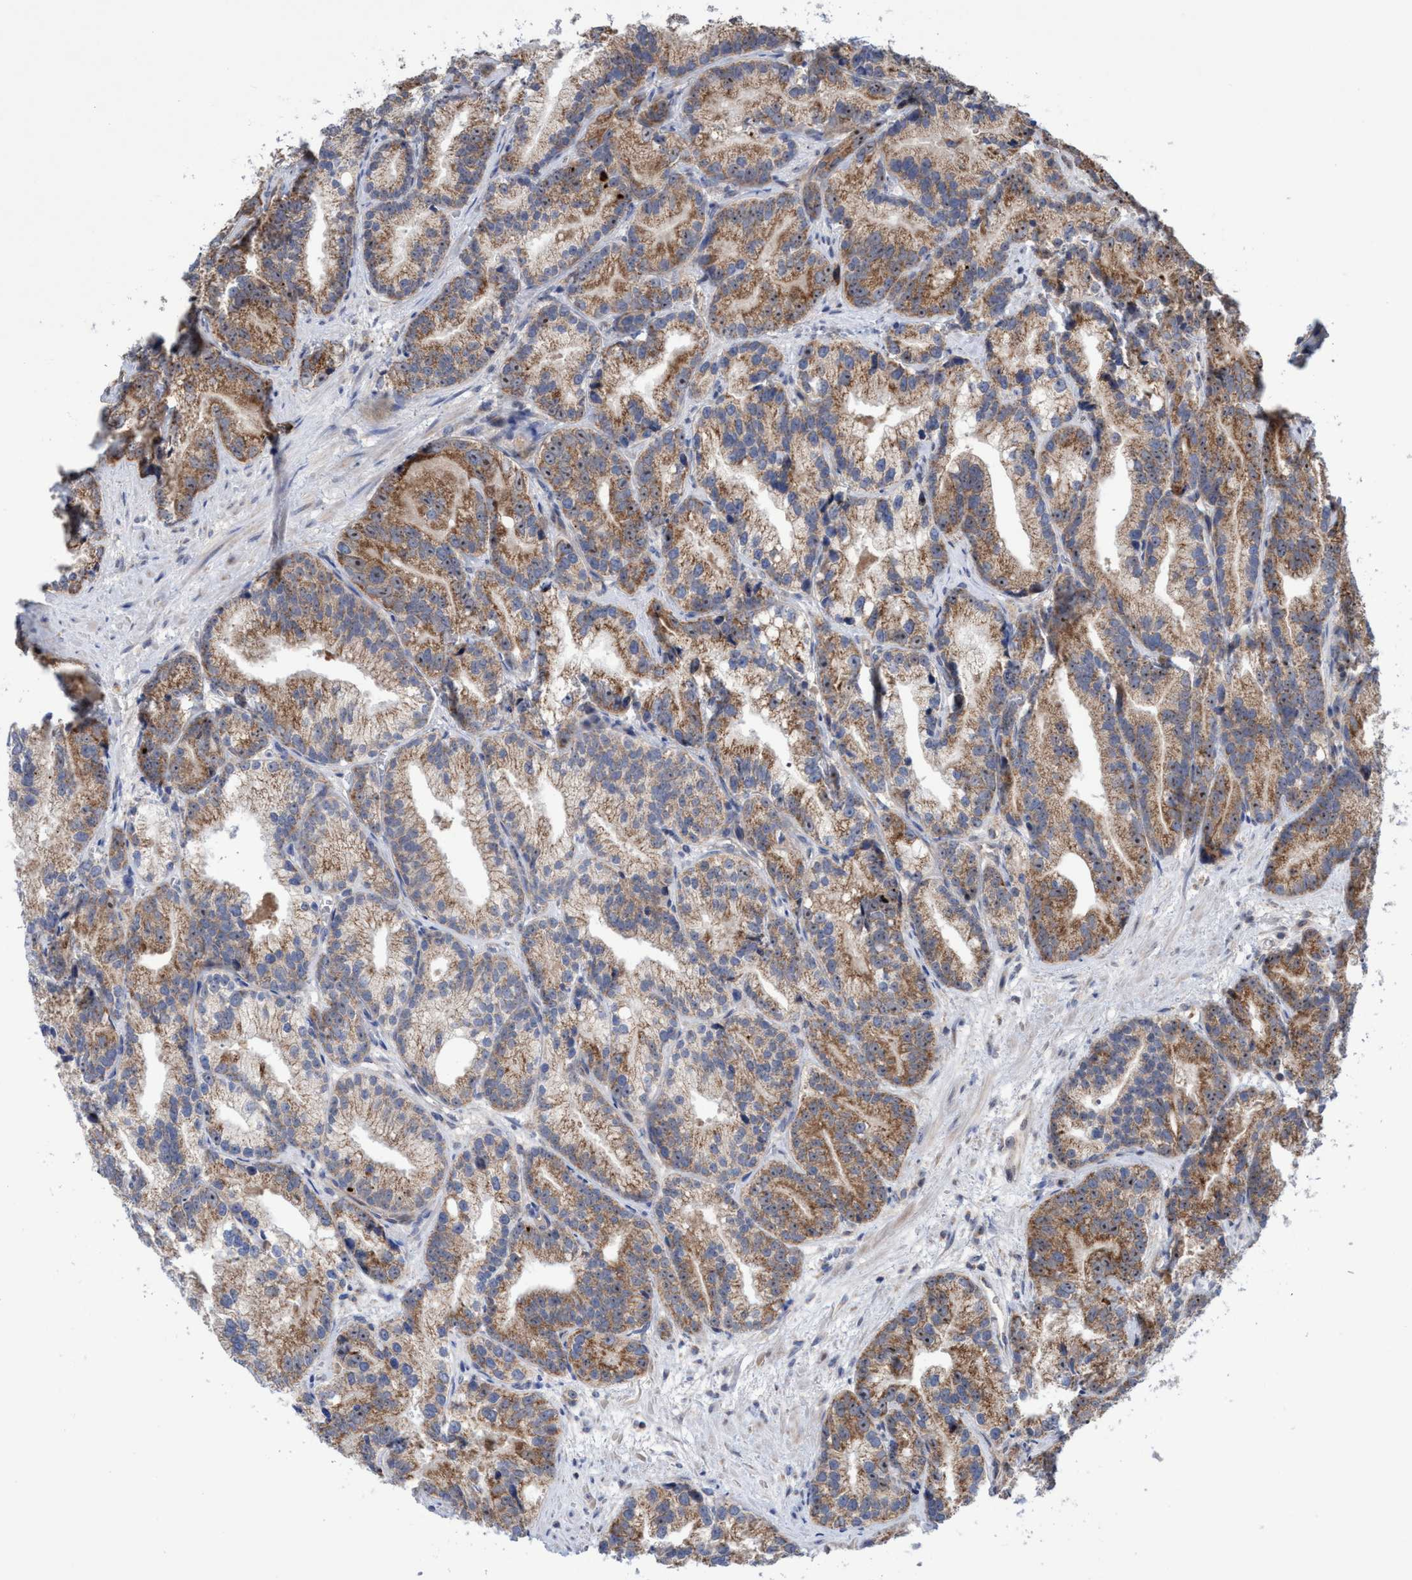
{"staining": {"intensity": "moderate", "quantity": ">75%", "location": "cytoplasmic/membranous,nuclear"}, "tissue": "prostate cancer", "cell_type": "Tumor cells", "image_type": "cancer", "snomed": [{"axis": "morphology", "description": "Adenocarcinoma, Low grade"}, {"axis": "topography", "description": "Prostate"}], "caption": "A histopathology image of adenocarcinoma (low-grade) (prostate) stained for a protein reveals moderate cytoplasmic/membranous and nuclear brown staining in tumor cells.", "gene": "P2RY14", "patient": {"sex": "male", "age": 89}}